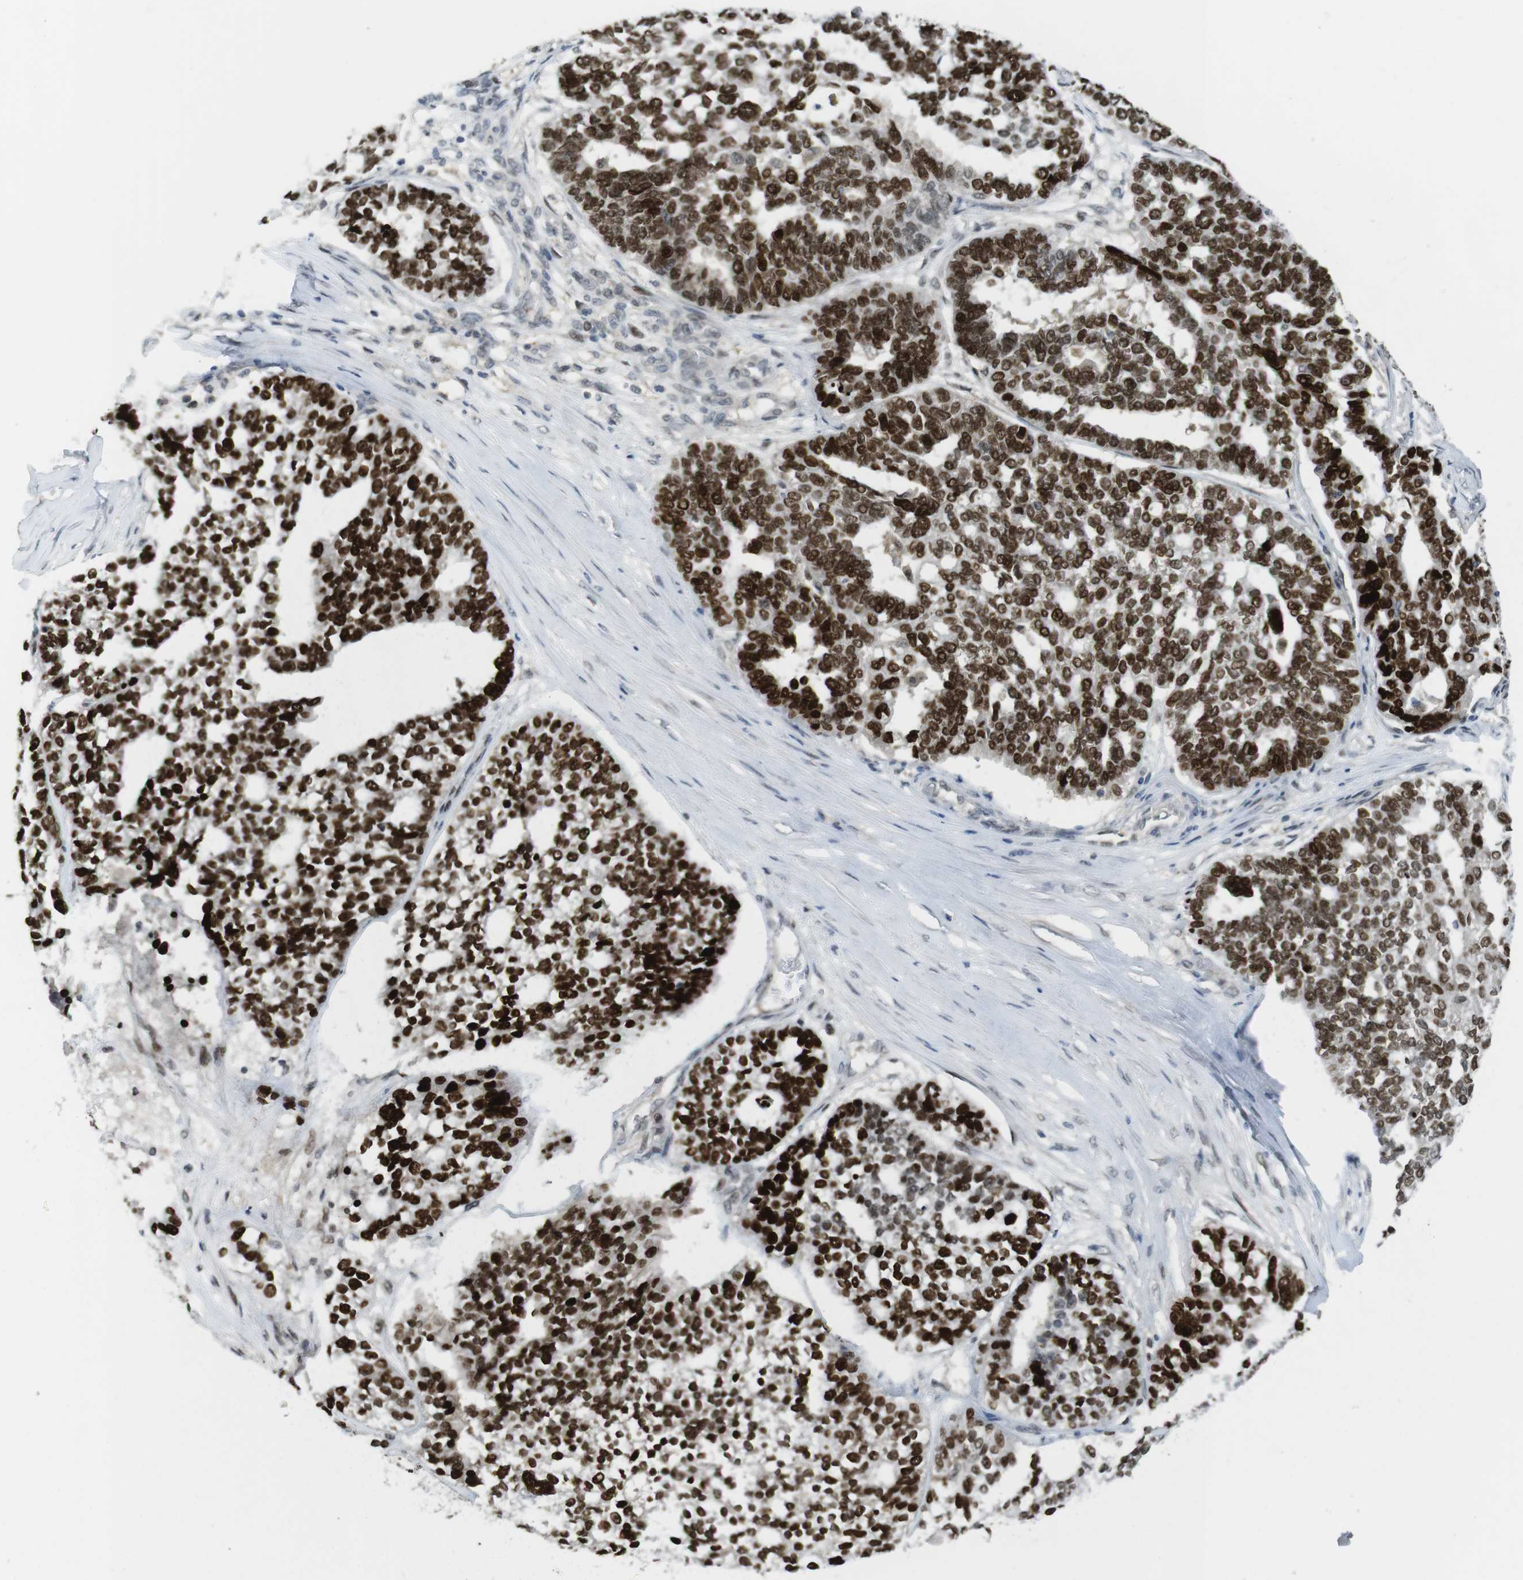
{"staining": {"intensity": "strong", "quantity": ">75%", "location": "nuclear"}, "tissue": "ovarian cancer", "cell_type": "Tumor cells", "image_type": "cancer", "snomed": [{"axis": "morphology", "description": "Cystadenocarcinoma, serous, NOS"}, {"axis": "topography", "description": "Ovary"}], "caption": "DAB immunohistochemical staining of ovarian cancer shows strong nuclear protein expression in about >75% of tumor cells. Immunohistochemistry stains the protein of interest in brown and the nuclei are stained blue.", "gene": "RCC1", "patient": {"sex": "female", "age": 59}}